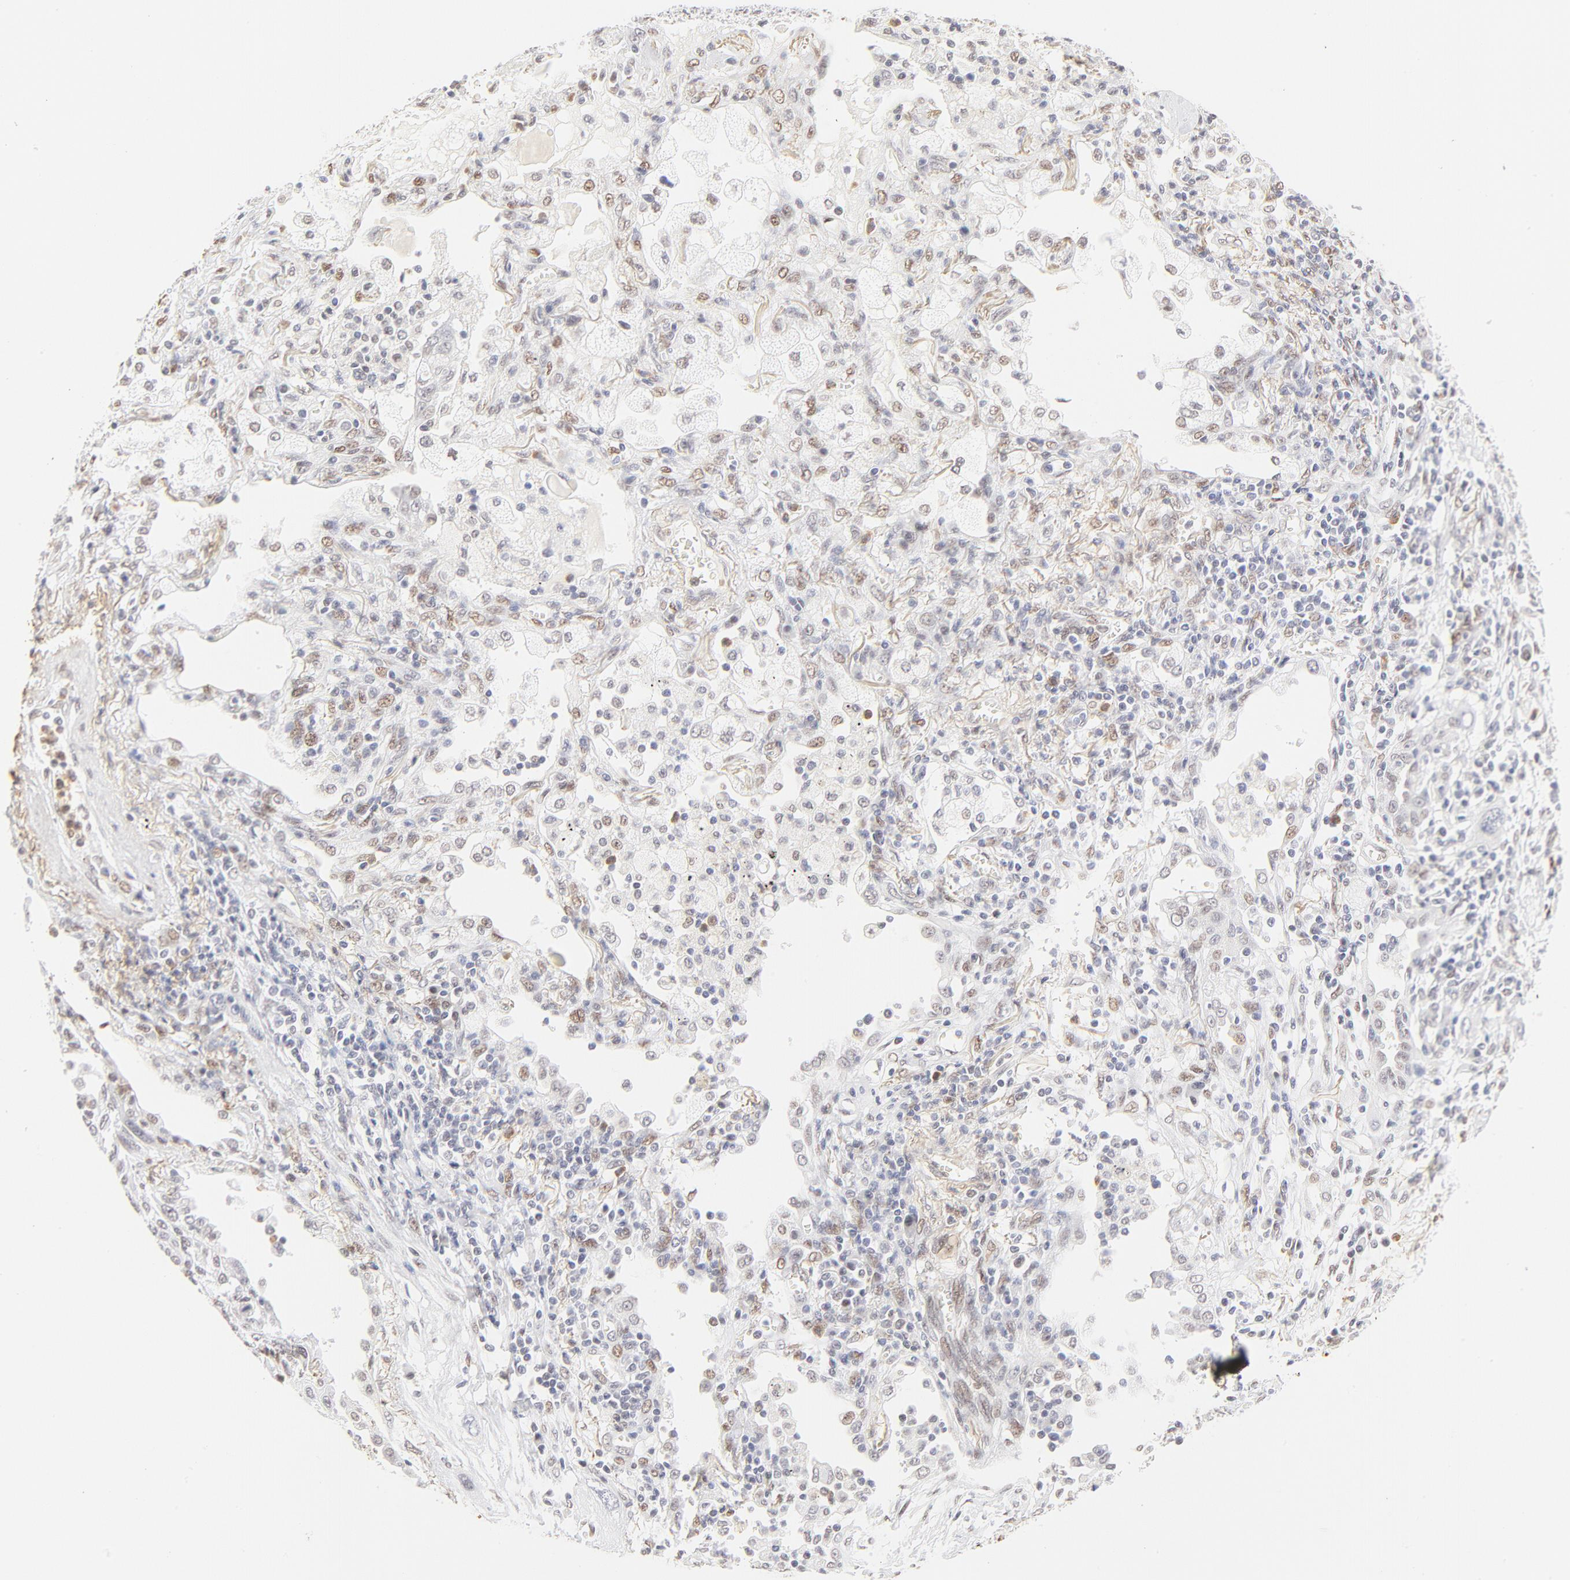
{"staining": {"intensity": "weak", "quantity": "<25%", "location": "nuclear"}, "tissue": "lung cancer", "cell_type": "Tumor cells", "image_type": "cancer", "snomed": [{"axis": "morphology", "description": "Squamous cell carcinoma, NOS"}, {"axis": "topography", "description": "Lung"}], "caption": "The micrograph displays no staining of tumor cells in lung cancer (squamous cell carcinoma). (Brightfield microscopy of DAB IHC at high magnification).", "gene": "PBX1", "patient": {"sex": "female", "age": 76}}